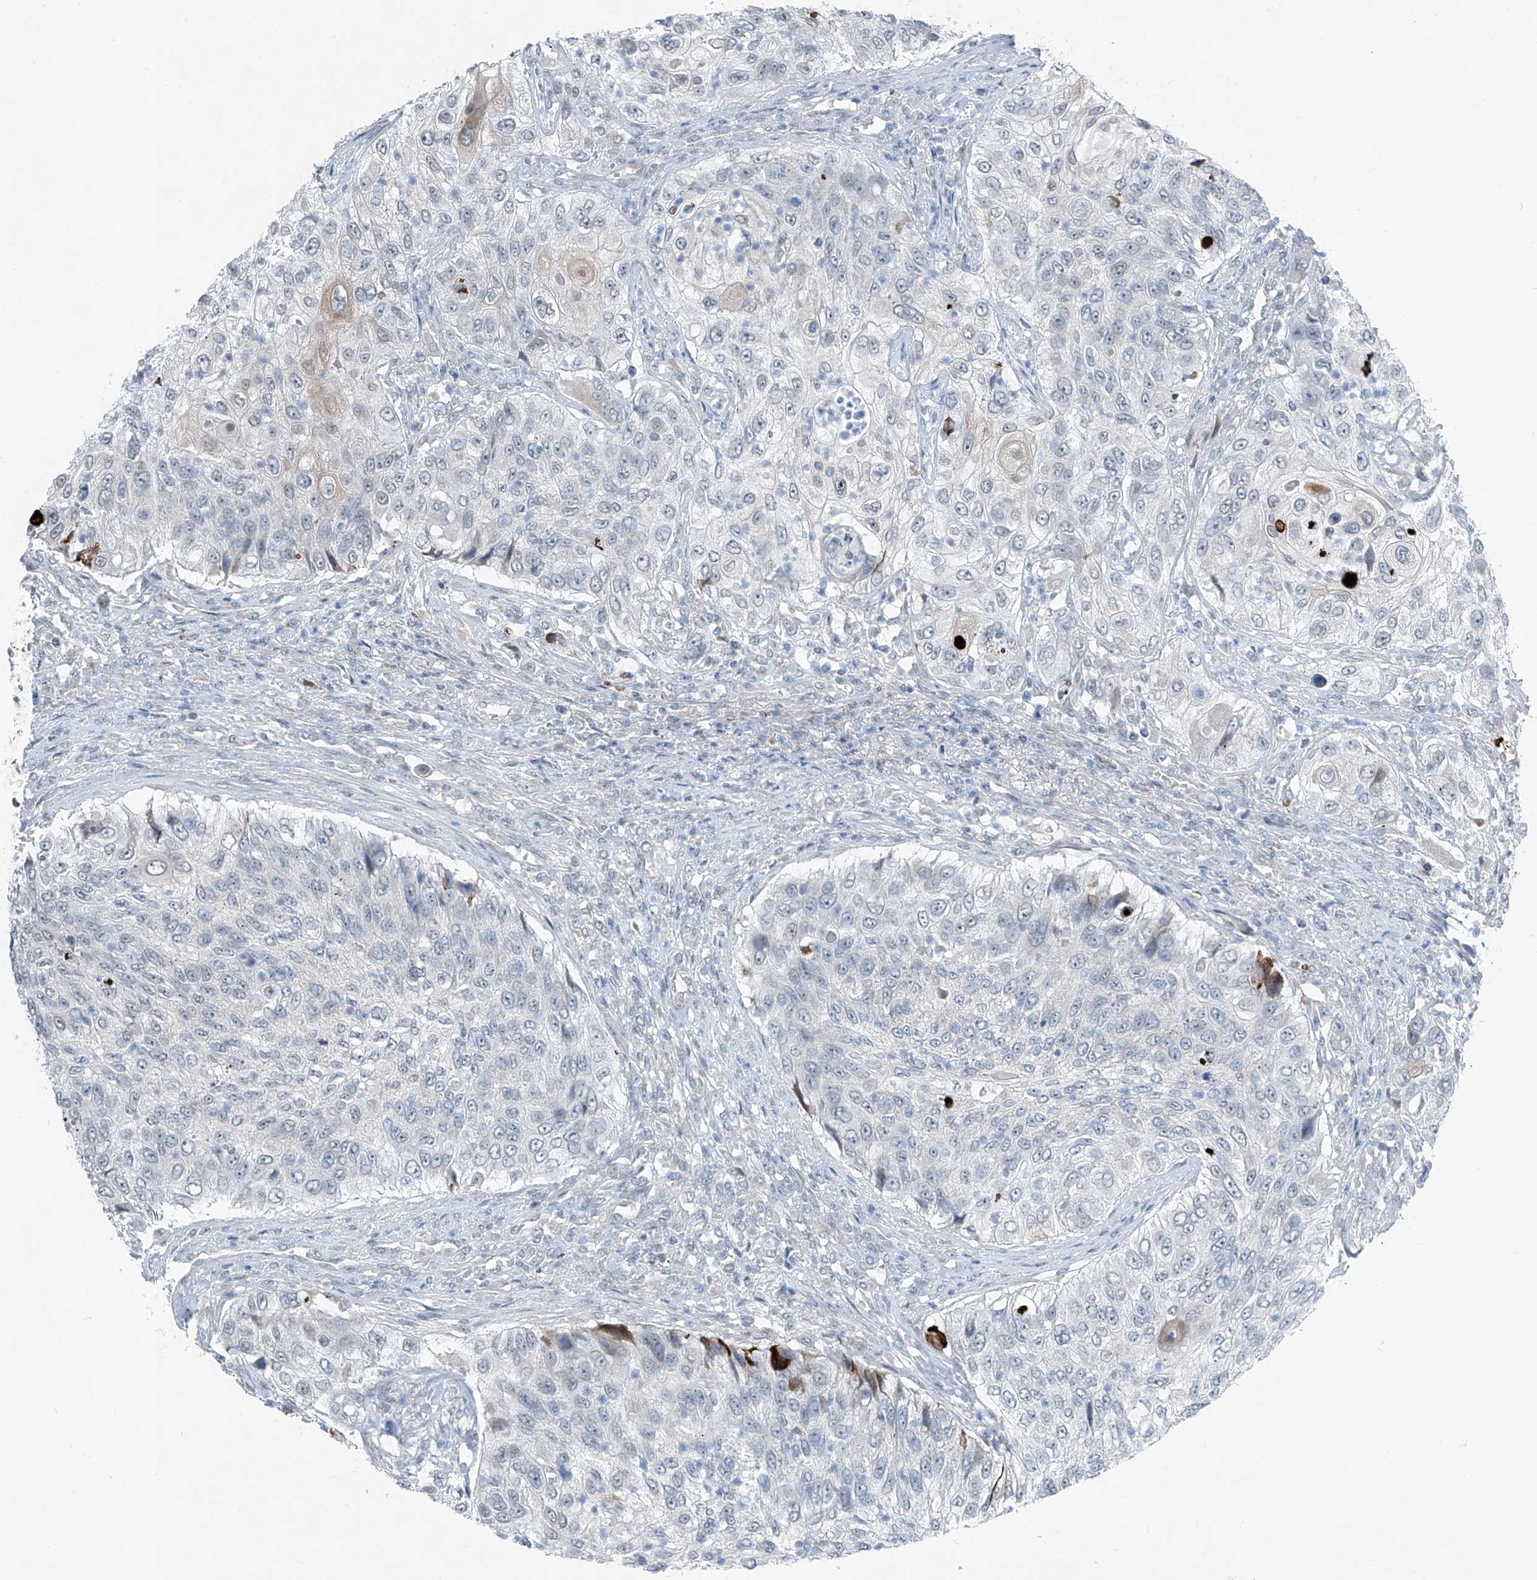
{"staining": {"intensity": "negative", "quantity": "none", "location": "none"}, "tissue": "urothelial cancer", "cell_type": "Tumor cells", "image_type": "cancer", "snomed": [{"axis": "morphology", "description": "Urothelial carcinoma, High grade"}, {"axis": "topography", "description": "Urinary bladder"}], "caption": "Tumor cells show no significant staining in urothelial cancer.", "gene": "DYRK1B", "patient": {"sex": "female", "age": 60}}